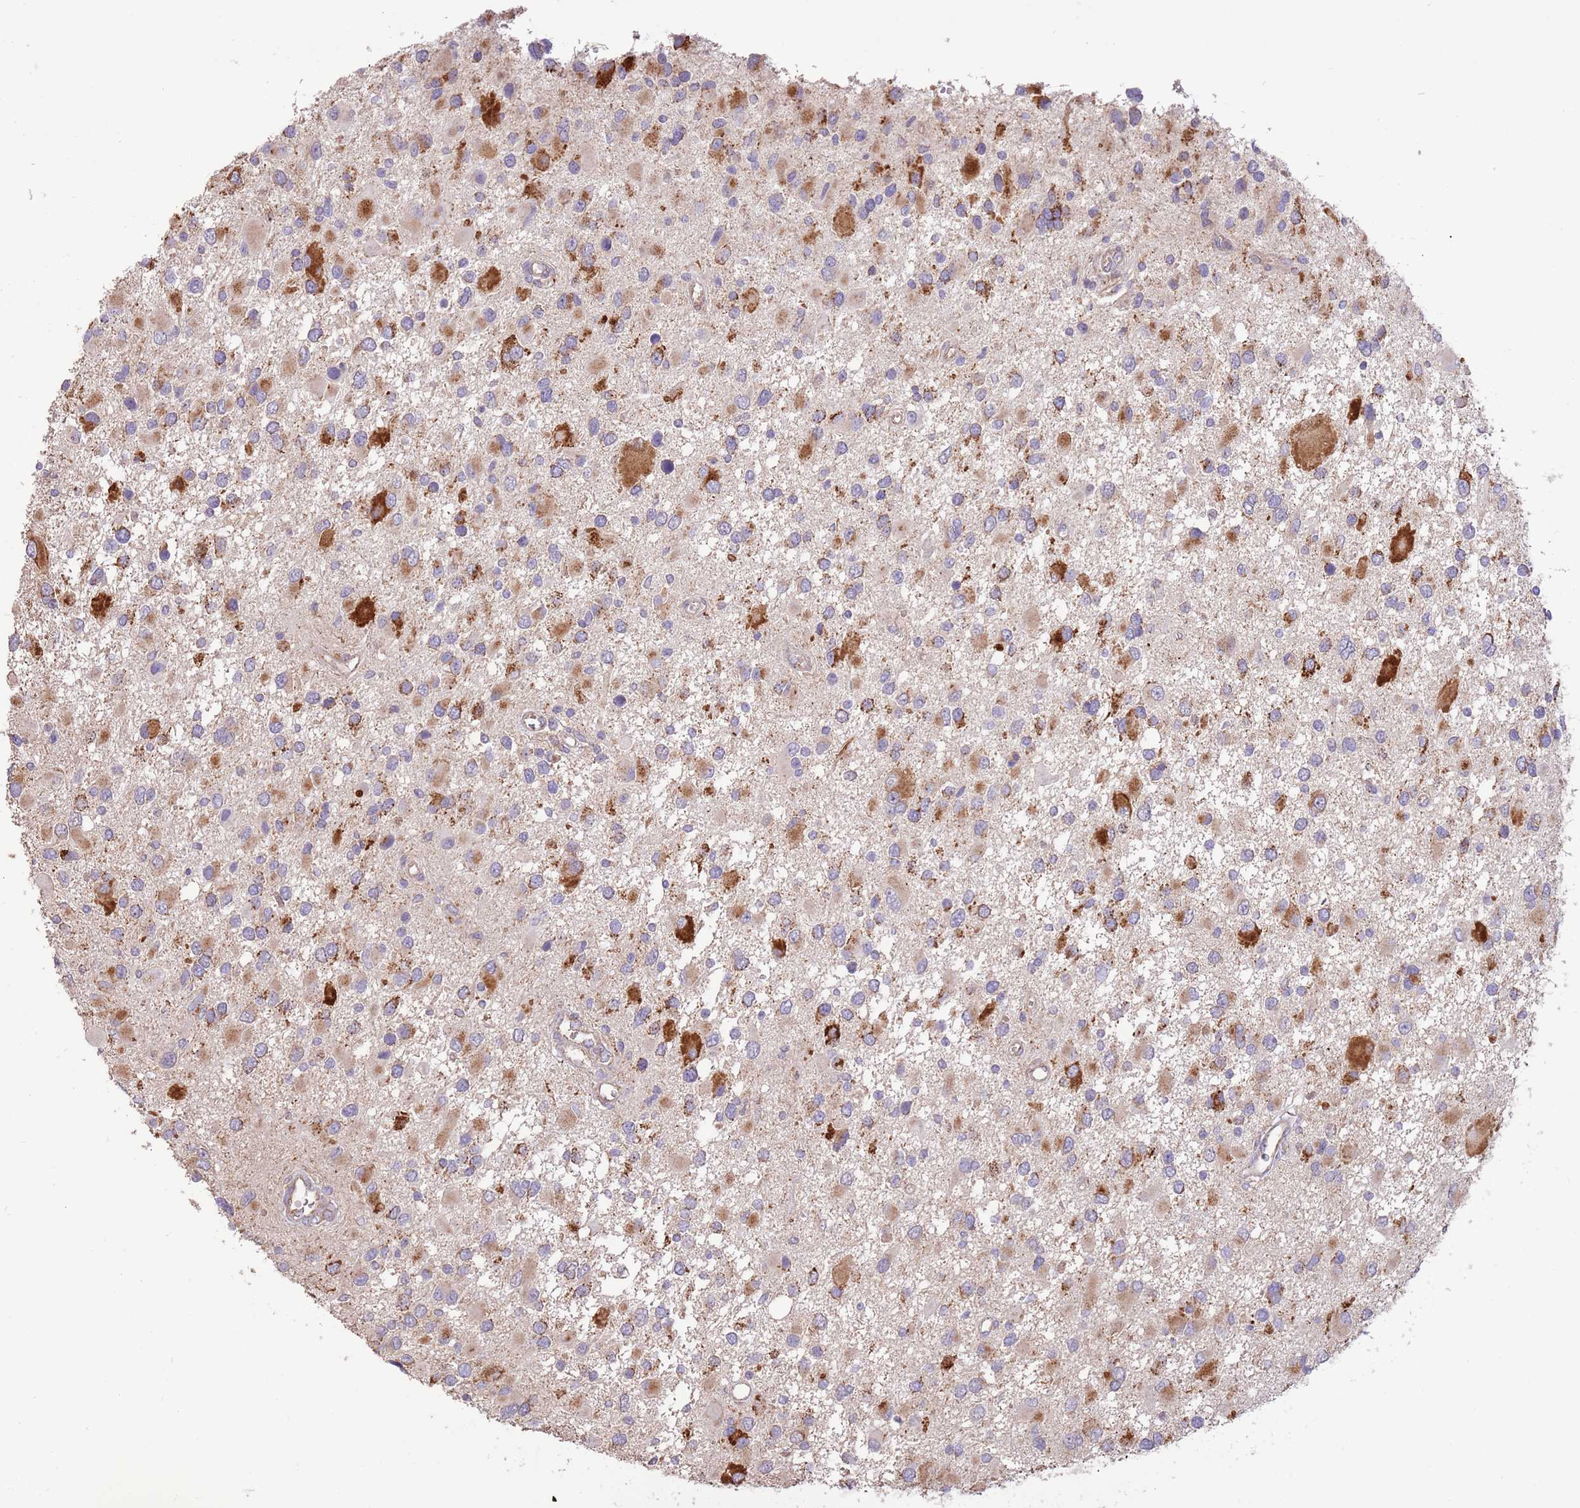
{"staining": {"intensity": "moderate", "quantity": "25%-75%", "location": "cytoplasmic/membranous"}, "tissue": "glioma", "cell_type": "Tumor cells", "image_type": "cancer", "snomed": [{"axis": "morphology", "description": "Glioma, malignant, High grade"}, {"axis": "topography", "description": "Brain"}], "caption": "Glioma stained for a protein reveals moderate cytoplasmic/membranous positivity in tumor cells.", "gene": "DOCK6", "patient": {"sex": "male", "age": 53}}